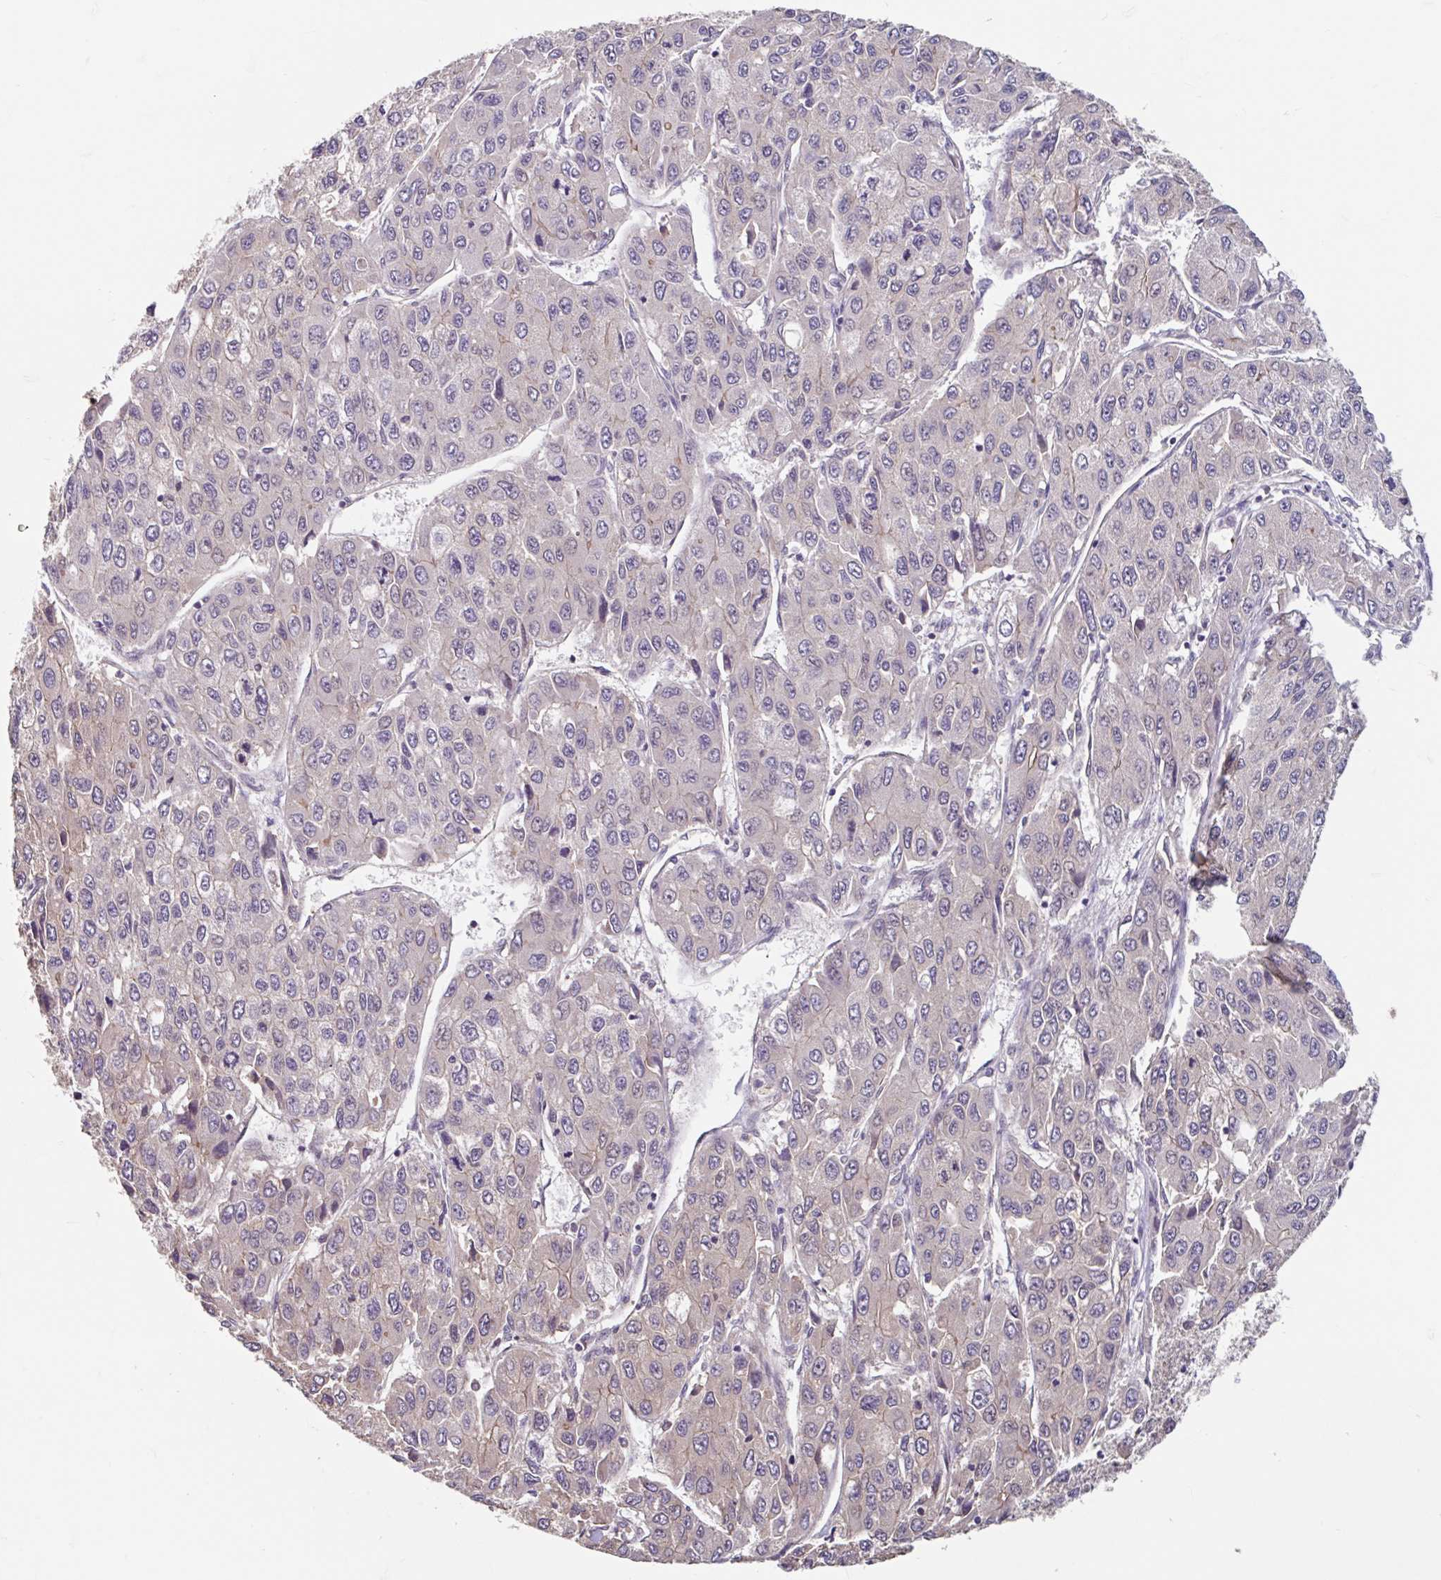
{"staining": {"intensity": "negative", "quantity": "none", "location": "none"}, "tissue": "liver cancer", "cell_type": "Tumor cells", "image_type": "cancer", "snomed": [{"axis": "morphology", "description": "Carcinoma, Hepatocellular, NOS"}, {"axis": "topography", "description": "Liver"}], "caption": "Immunohistochemistry image of liver hepatocellular carcinoma stained for a protein (brown), which reveals no staining in tumor cells.", "gene": "STYXL1", "patient": {"sex": "female", "age": 66}}